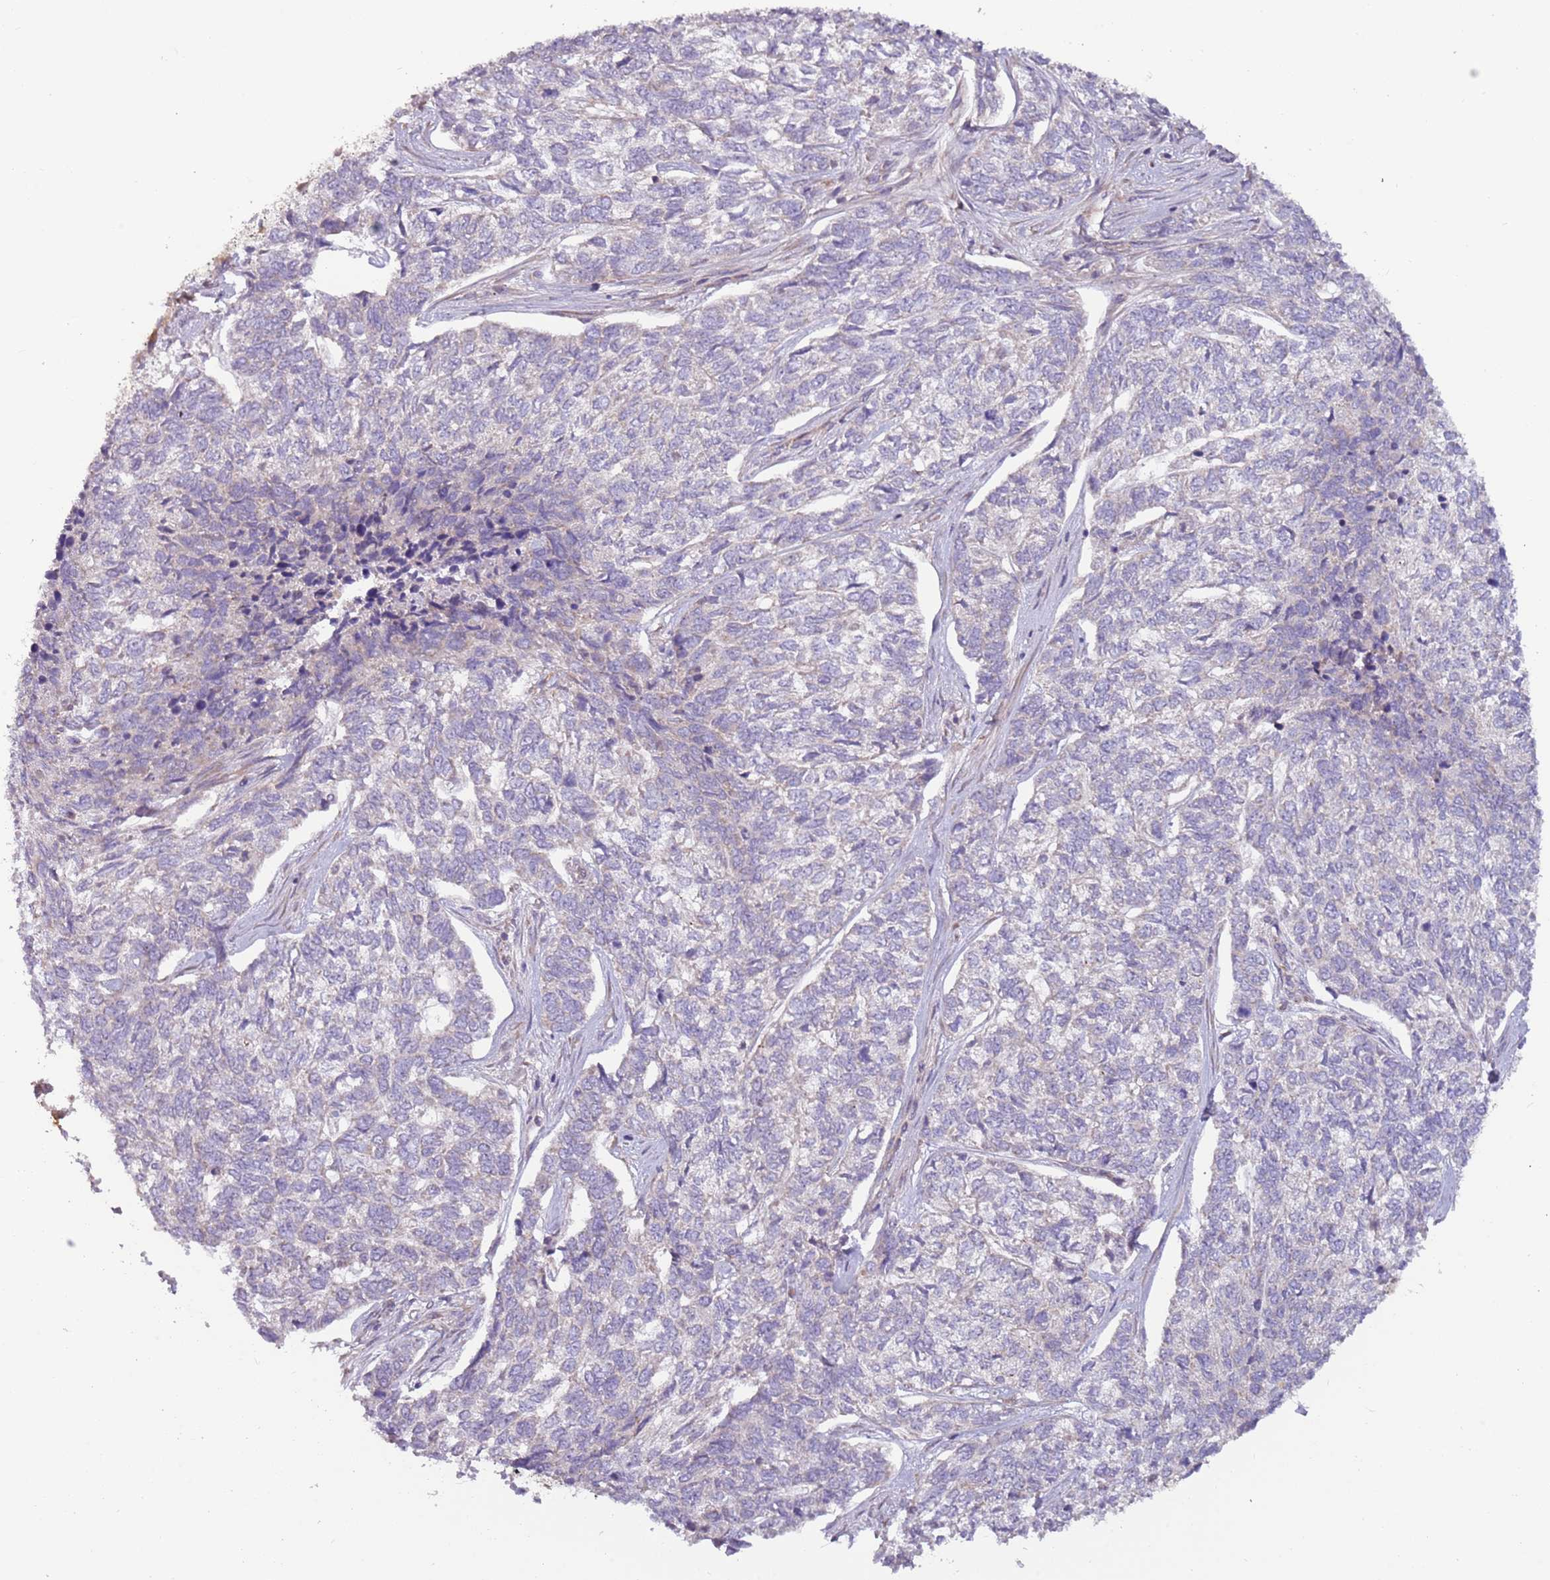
{"staining": {"intensity": "negative", "quantity": "none", "location": "none"}, "tissue": "skin cancer", "cell_type": "Tumor cells", "image_type": "cancer", "snomed": [{"axis": "morphology", "description": "Basal cell carcinoma"}, {"axis": "topography", "description": "Skin"}], "caption": "This image is of skin basal cell carcinoma stained with IHC to label a protein in brown with the nuclei are counter-stained blue. There is no positivity in tumor cells. (Immunohistochemistry (ihc), brightfield microscopy, high magnification).", "gene": "DTD2", "patient": {"sex": "female", "age": 65}}